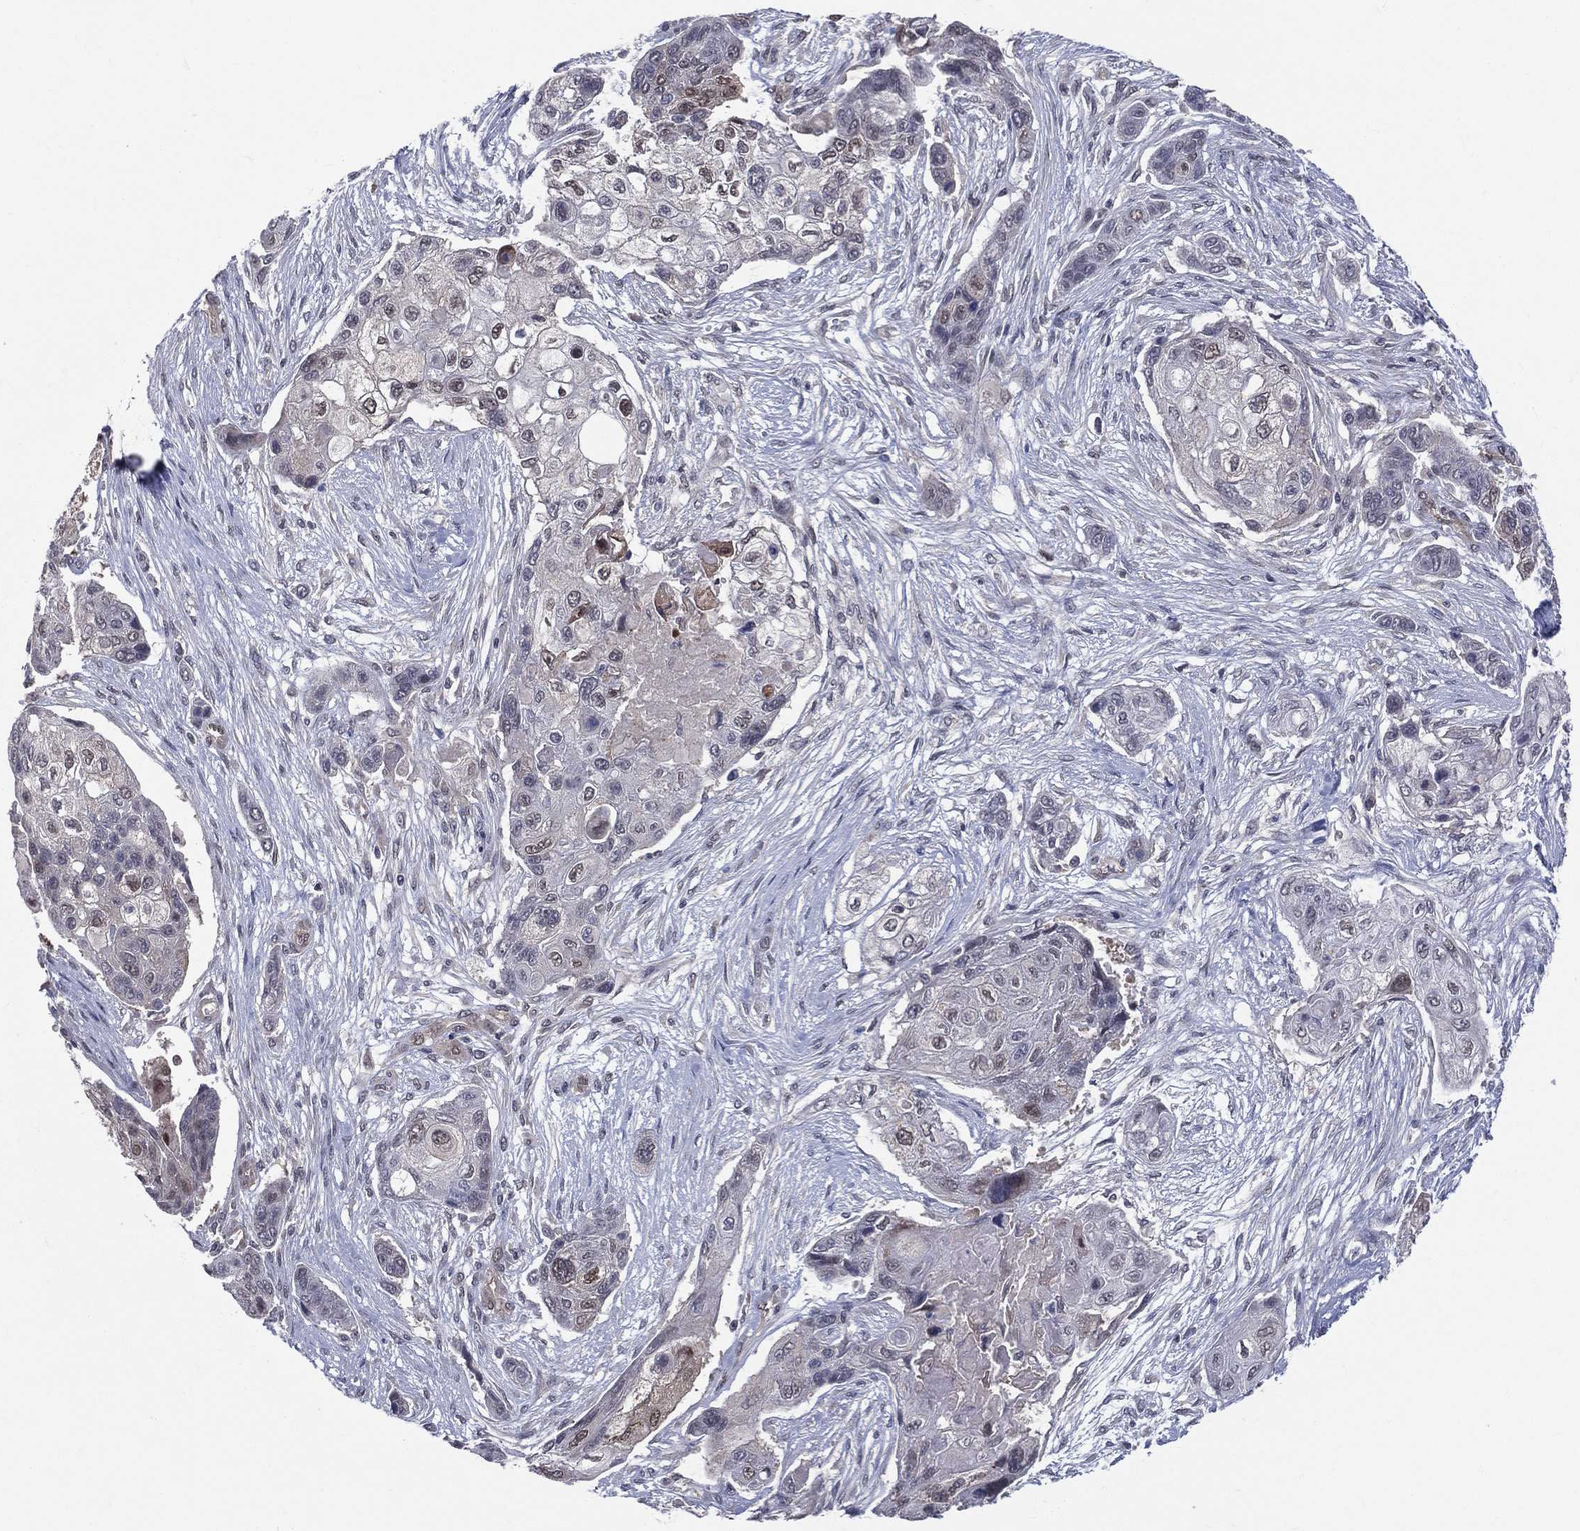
{"staining": {"intensity": "negative", "quantity": "none", "location": "none"}, "tissue": "lung cancer", "cell_type": "Tumor cells", "image_type": "cancer", "snomed": [{"axis": "morphology", "description": "Squamous cell carcinoma, NOS"}, {"axis": "topography", "description": "Lung"}], "caption": "The image reveals no significant staining in tumor cells of squamous cell carcinoma (lung).", "gene": "DLG4", "patient": {"sex": "male", "age": 69}}